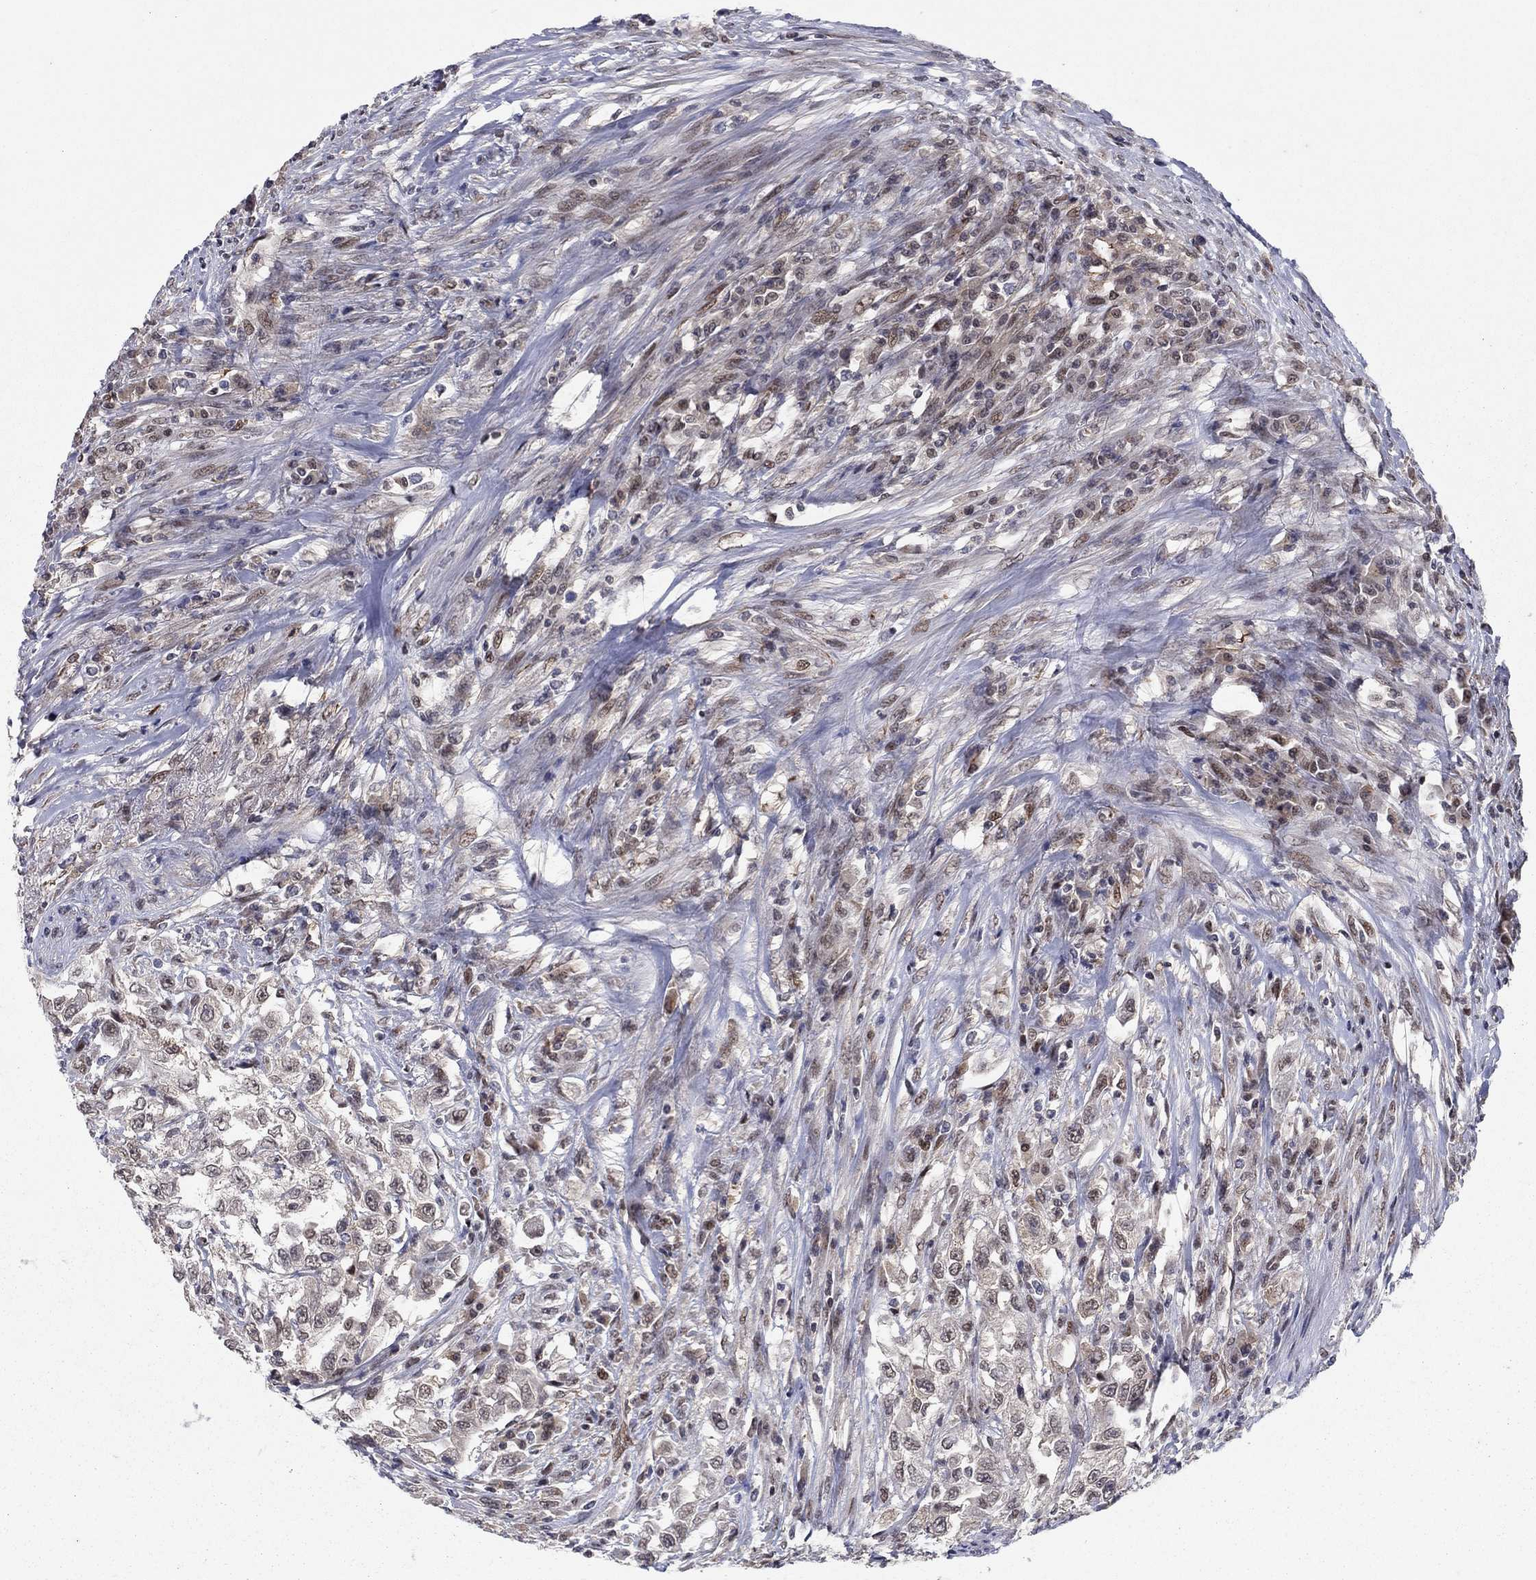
{"staining": {"intensity": "weak", "quantity": "<25%", "location": "cytoplasmic/membranous,nuclear"}, "tissue": "urothelial cancer", "cell_type": "Tumor cells", "image_type": "cancer", "snomed": [{"axis": "morphology", "description": "Urothelial carcinoma, High grade"}, {"axis": "topography", "description": "Urinary bladder"}], "caption": "Tumor cells are negative for brown protein staining in high-grade urothelial carcinoma.", "gene": "PSMC1", "patient": {"sex": "female", "age": 56}}